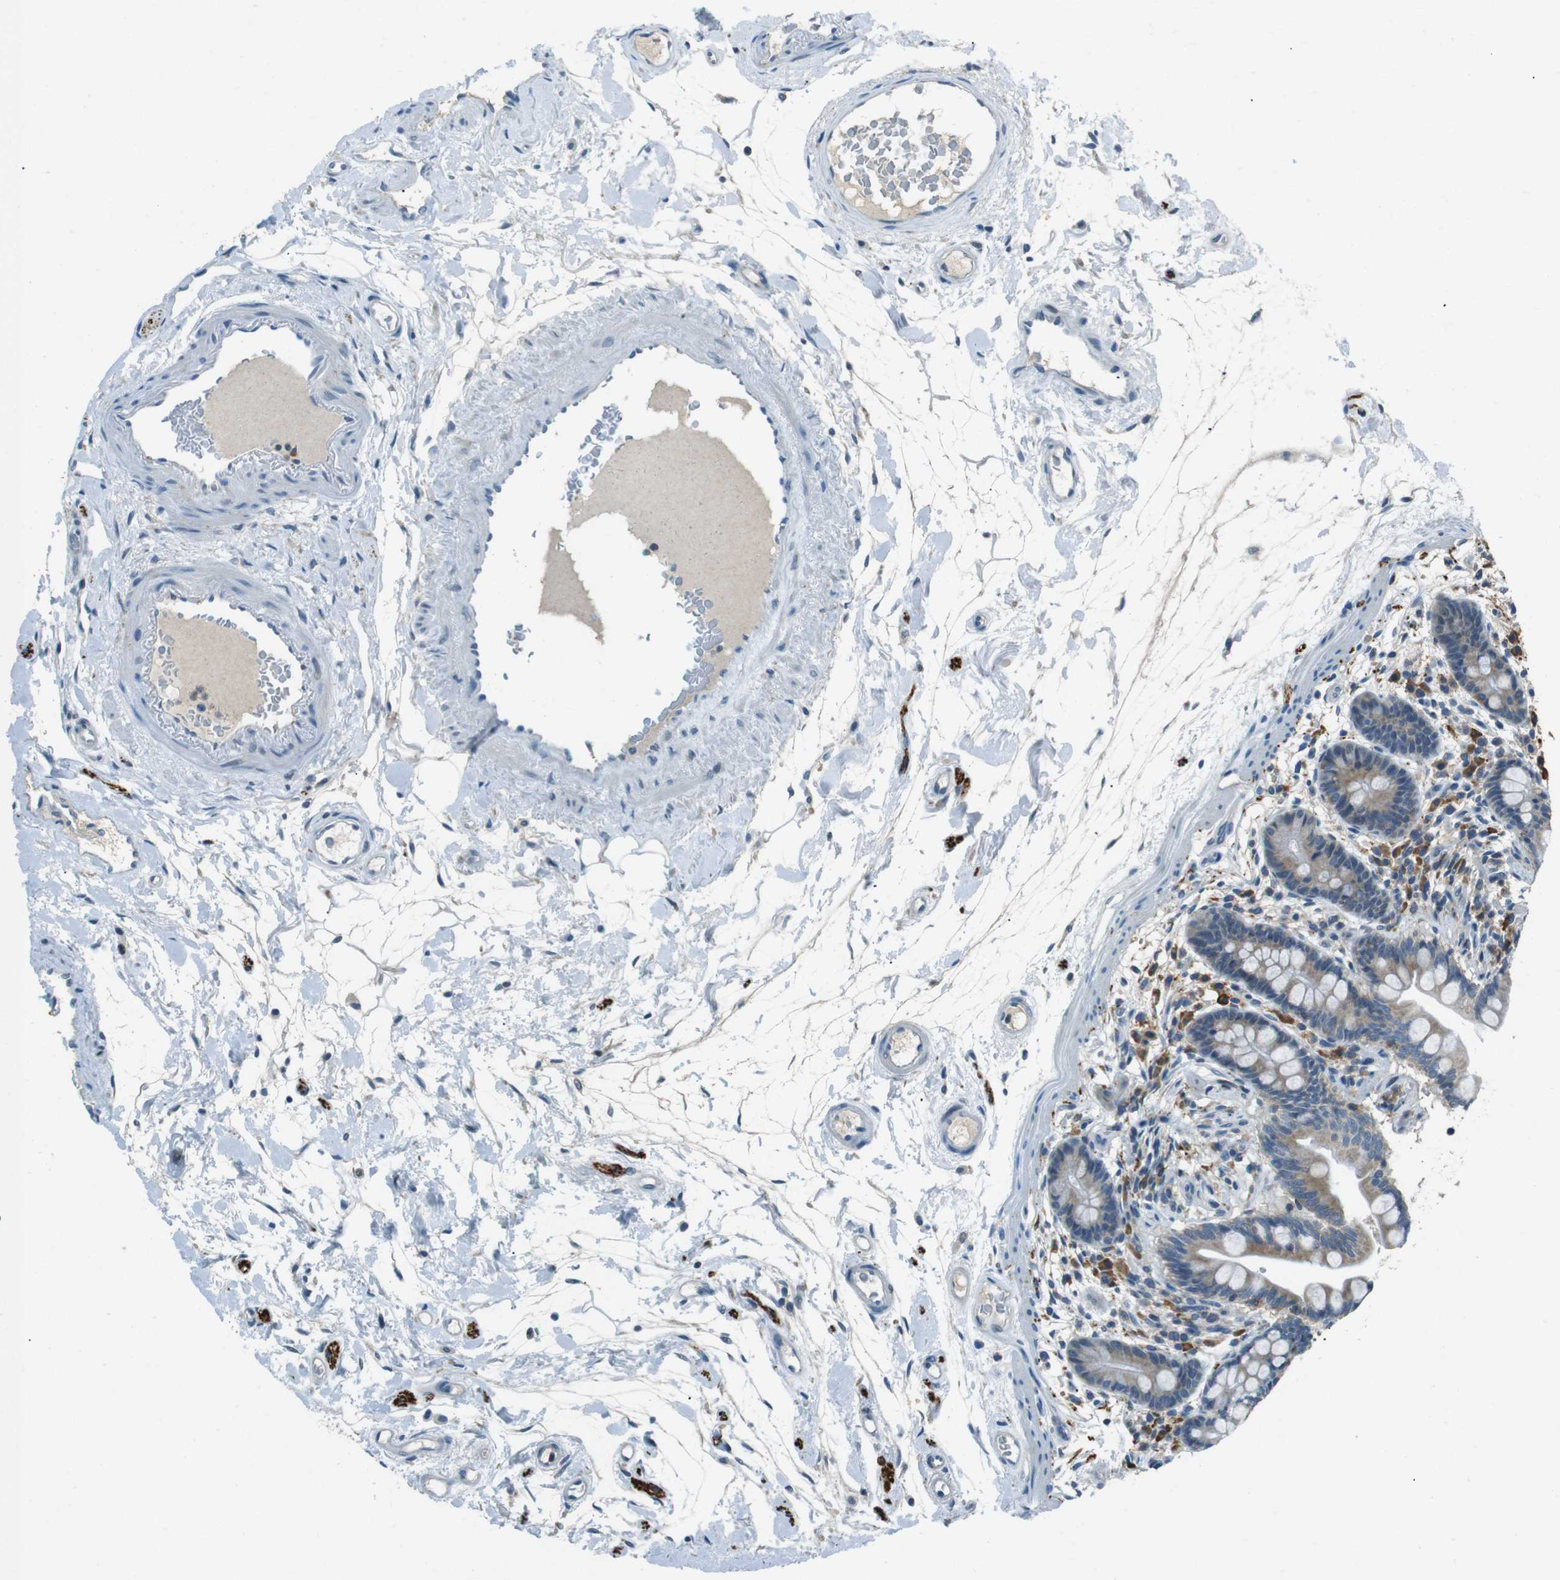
{"staining": {"intensity": "negative", "quantity": "none", "location": "none"}, "tissue": "colon", "cell_type": "Endothelial cells", "image_type": "normal", "snomed": [{"axis": "morphology", "description": "Normal tissue, NOS"}, {"axis": "topography", "description": "Colon"}], "caption": "This photomicrograph is of benign colon stained with IHC to label a protein in brown with the nuclei are counter-stained blue. There is no positivity in endothelial cells.", "gene": "MAGI2", "patient": {"sex": "male", "age": 73}}